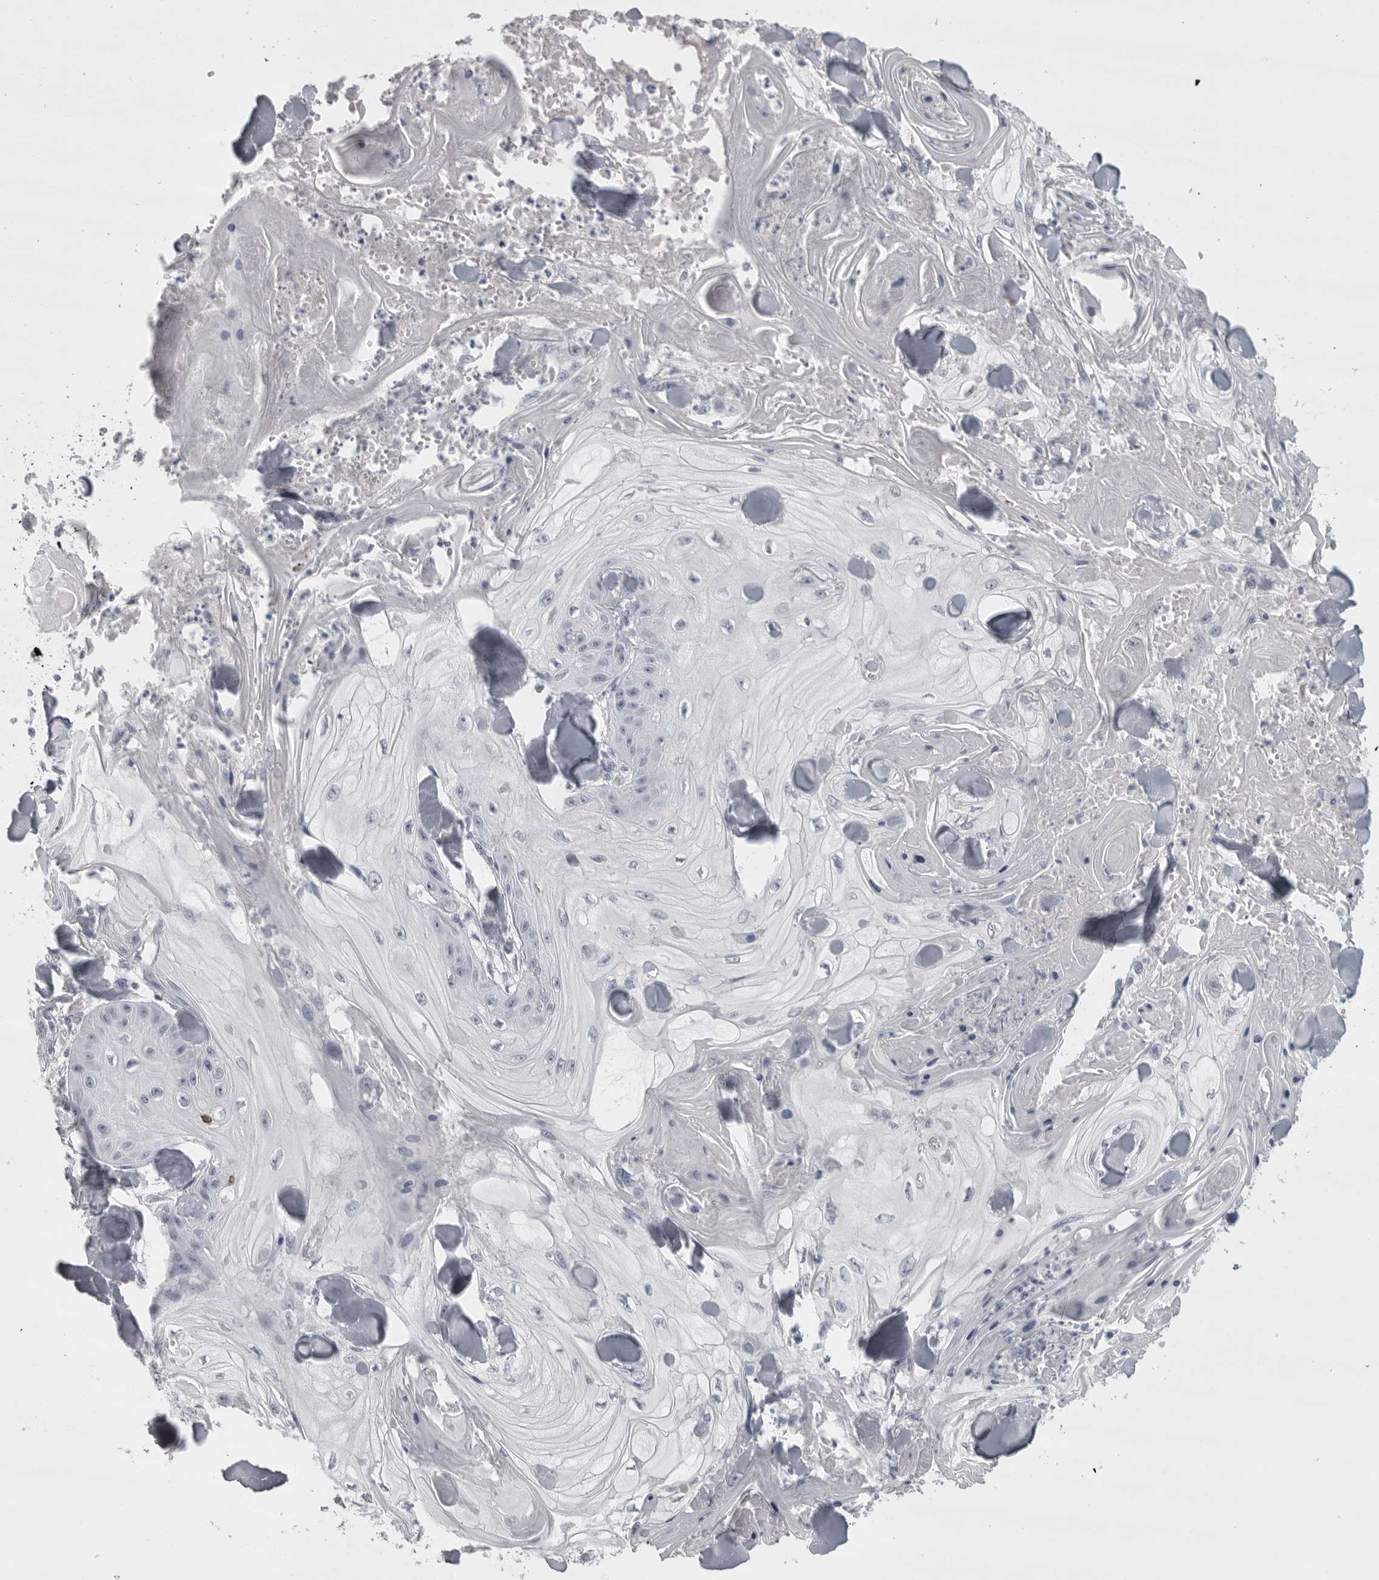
{"staining": {"intensity": "negative", "quantity": "none", "location": "none"}, "tissue": "skin cancer", "cell_type": "Tumor cells", "image_type": "cancer", "snomed": [{"axis": "morphology", "description": "Squamous cell carcinoma, NOS"}, {"axis": "topography", "description": "Skin"}], "caption": "Immunohistochemistry micrograph of skin cancer stained for a protein (brown), which reveals no expression in tumor cells. (DAB (3,3'-diaminobenzidine) immunohistochemistry, high magnification).", "gene": "GNLY", "patient": {"sex": "male", "age": 74}}